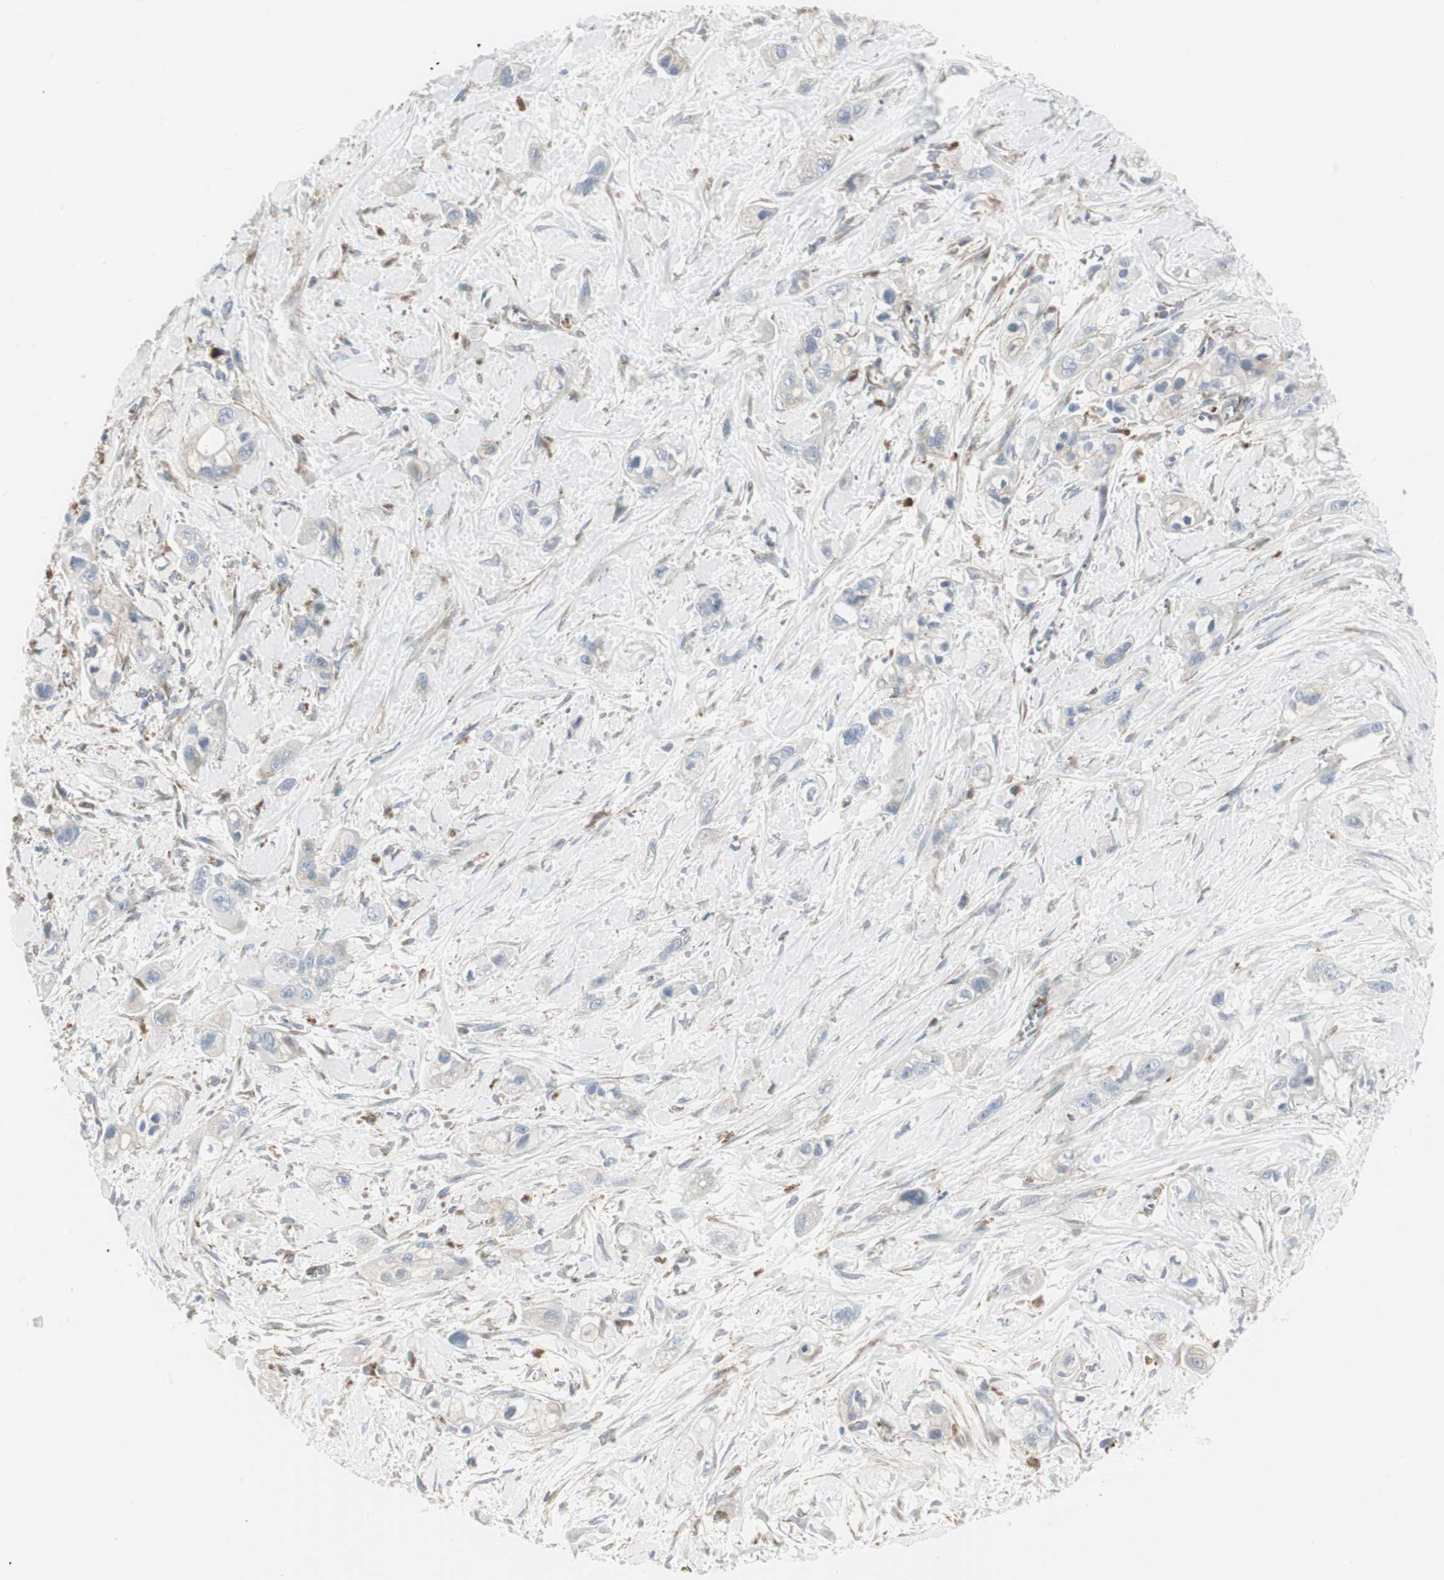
{"staining": {"intensity": "negative", "quantity": "none", "location": "none"}, "tissue": "pancreatic cancer", "cell_type": "Tumor cells", "image_type": "cancer", "snomed": [{"axis": "morphology", "description": "Adenocarcinoma, NOS"}, {"axis": "topography", "description": "Pancreas"}], "caption": "Tumor cells show no significant protein positivity in adenocarcinoma (pancreatic).", "gene": "ATP6V1B2", "patient": {"sex": "male", "age": 74}}